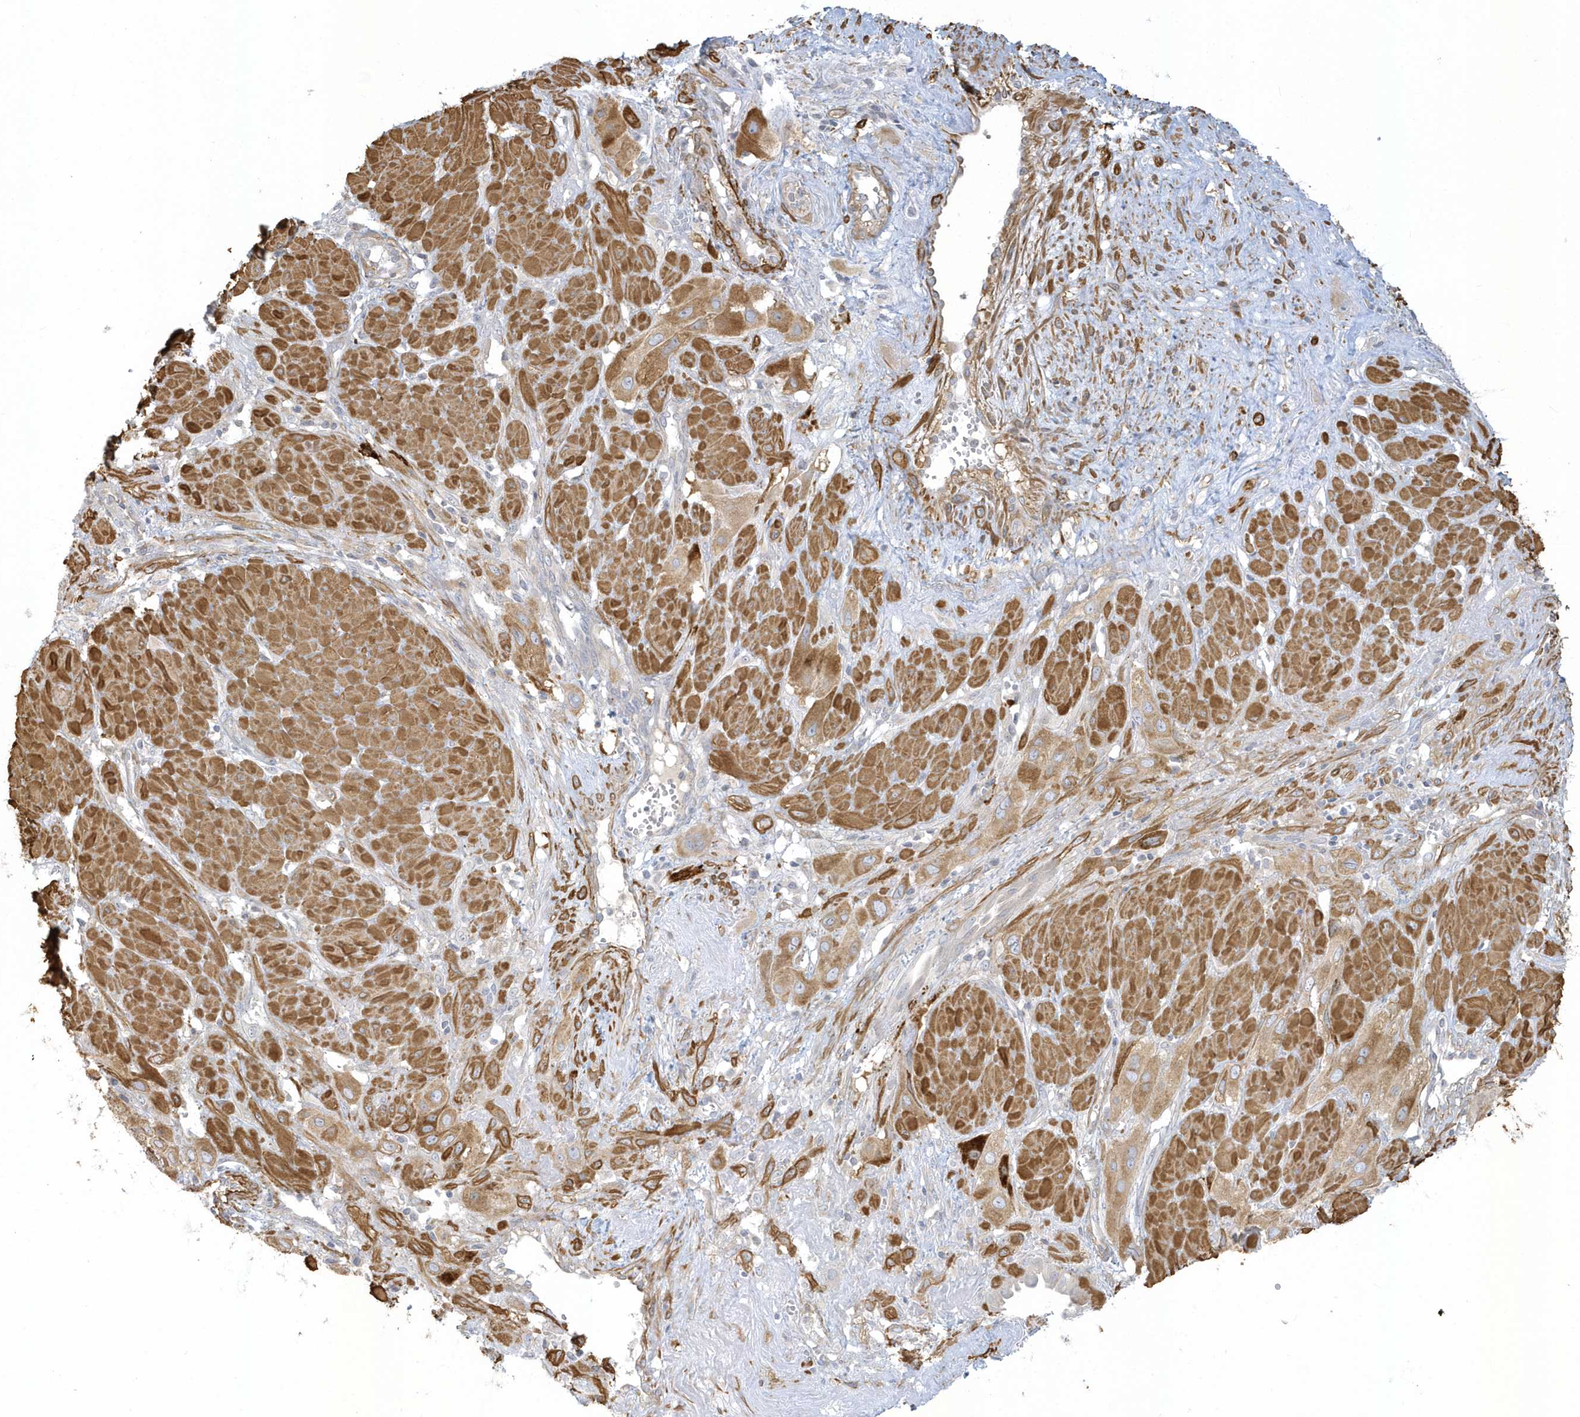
{"staining": {"intensity": "moderate", "quantity": ">75%", "location": "cytoplasmic/membranous"}, "tissue": "cervical cancer", "cell_type": "Tumor cells", "image_type": "cancer", "snomed": [{"axis": "morphology", "description": "Squamous cell carcinoma, NOS"}, {"axis": "topography", "description": "Cervix"}], "caption": "Squamous cell carcinoma (cervical) was stained to show a protein in brown. There is medium levels of moderate cytoplasmic/membranous expression in approximately >75% of tumor cells.", "gene": "THADA", "patient": {"sex": "female", "age": 34}}